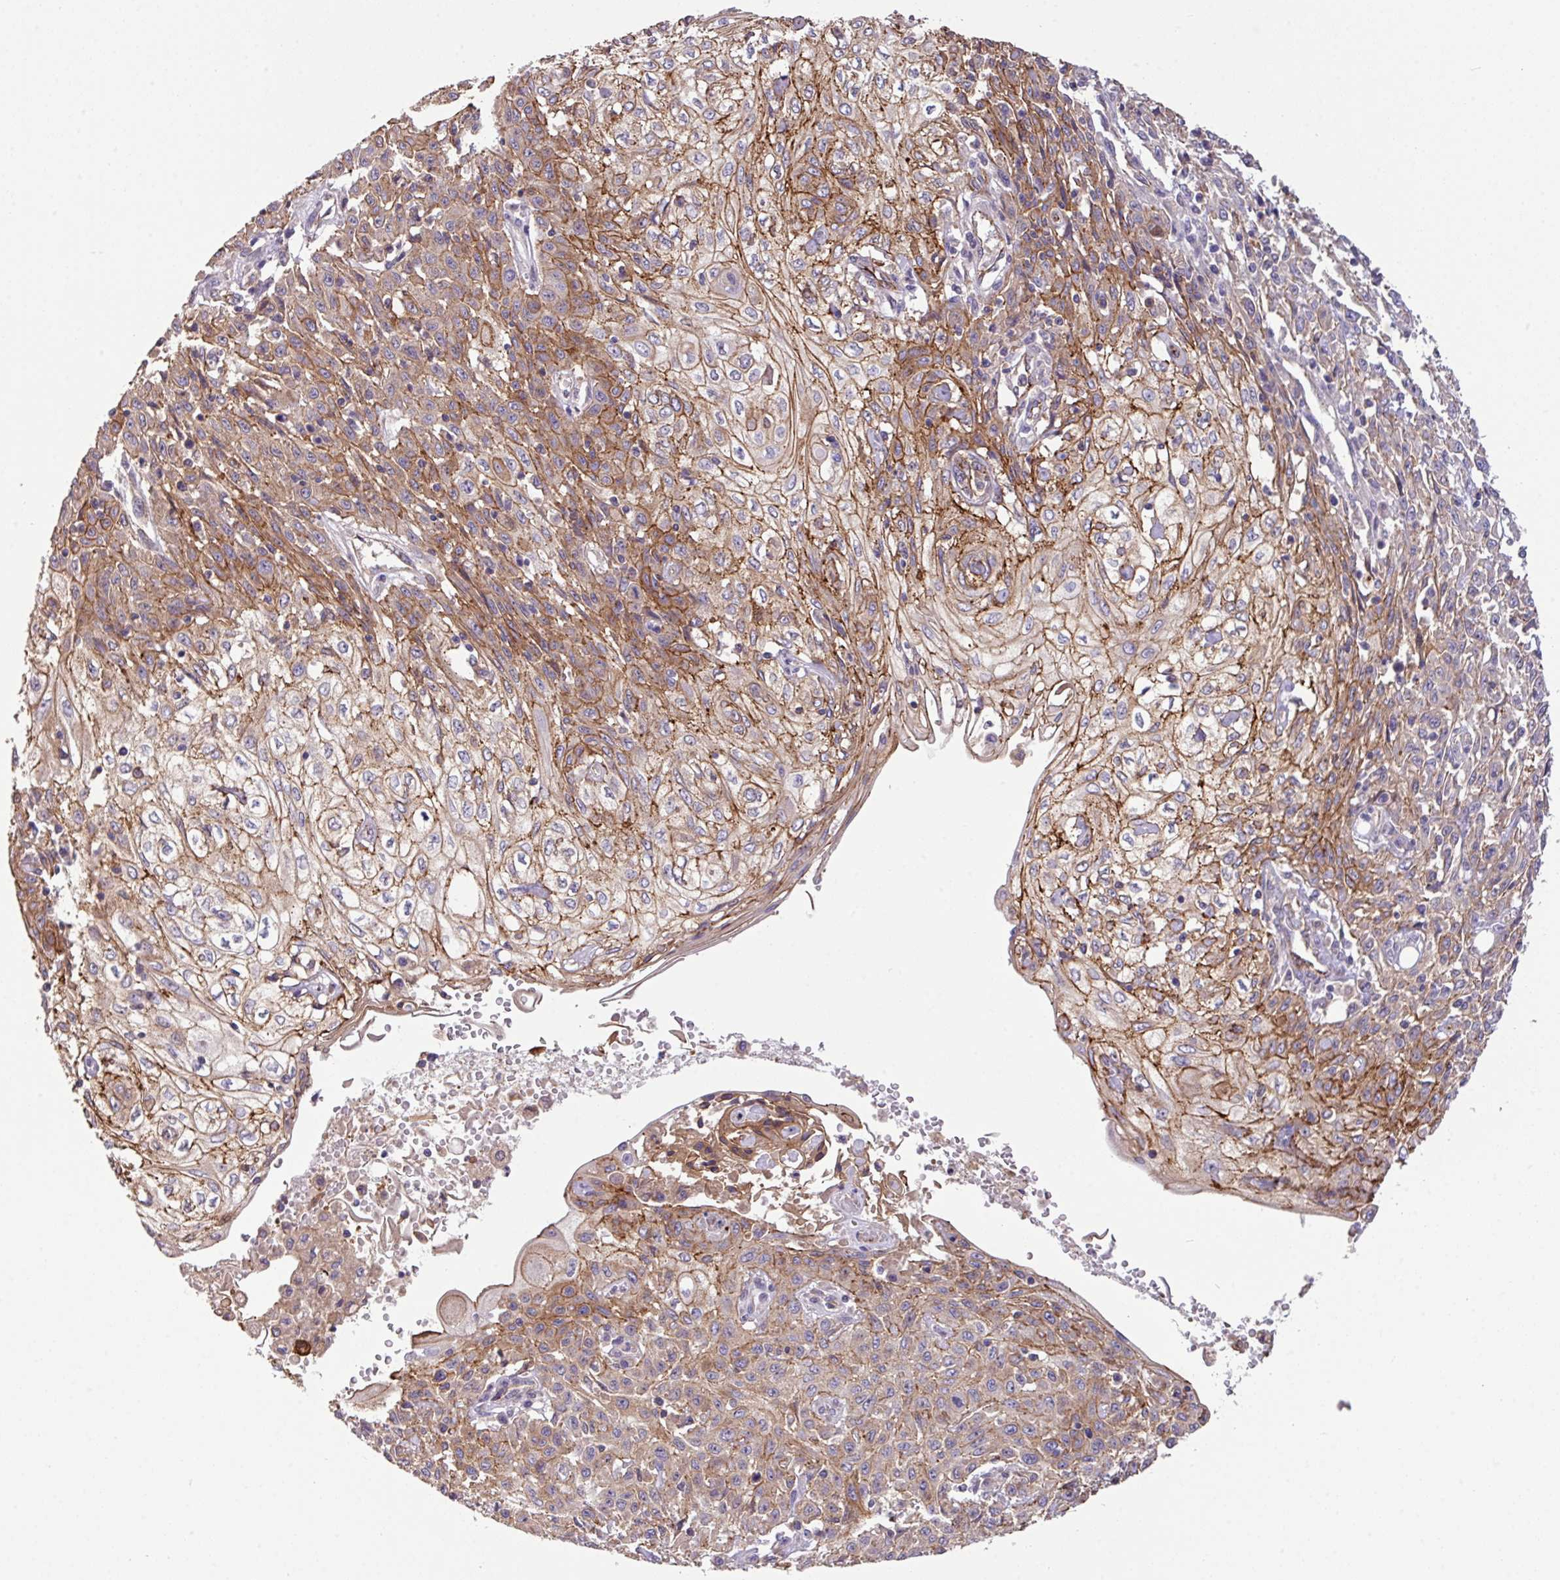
{"staining": {"intensity": "moderate", "quantity": ">75%", "location": "cytoplasmic/membranous"}, "tissue": "skin cancer", "cell_type": "Tumor cells", "image_type": "cancer", "snomed": [{"axis": "morphology", "description": "Squamous cell carcinoma, NOS"}, {"axis": "morphology", "description": "Squamous cell carcinoma, metastatic, NOS"}, {"axis": "topography", "description": "Skin"}, {"axis": "topography", "description": "Lymph node"}], "caption": "A high-resolution micrograph shows immunohistochemistry staining of skin cancer (squamous cell carcinoma), which reveals moderate cytoplasmic/membranous positivity in about >75% of tumor cells.", "gene": "LRRC53", "patient": {"sex": "male", "age": 75}}